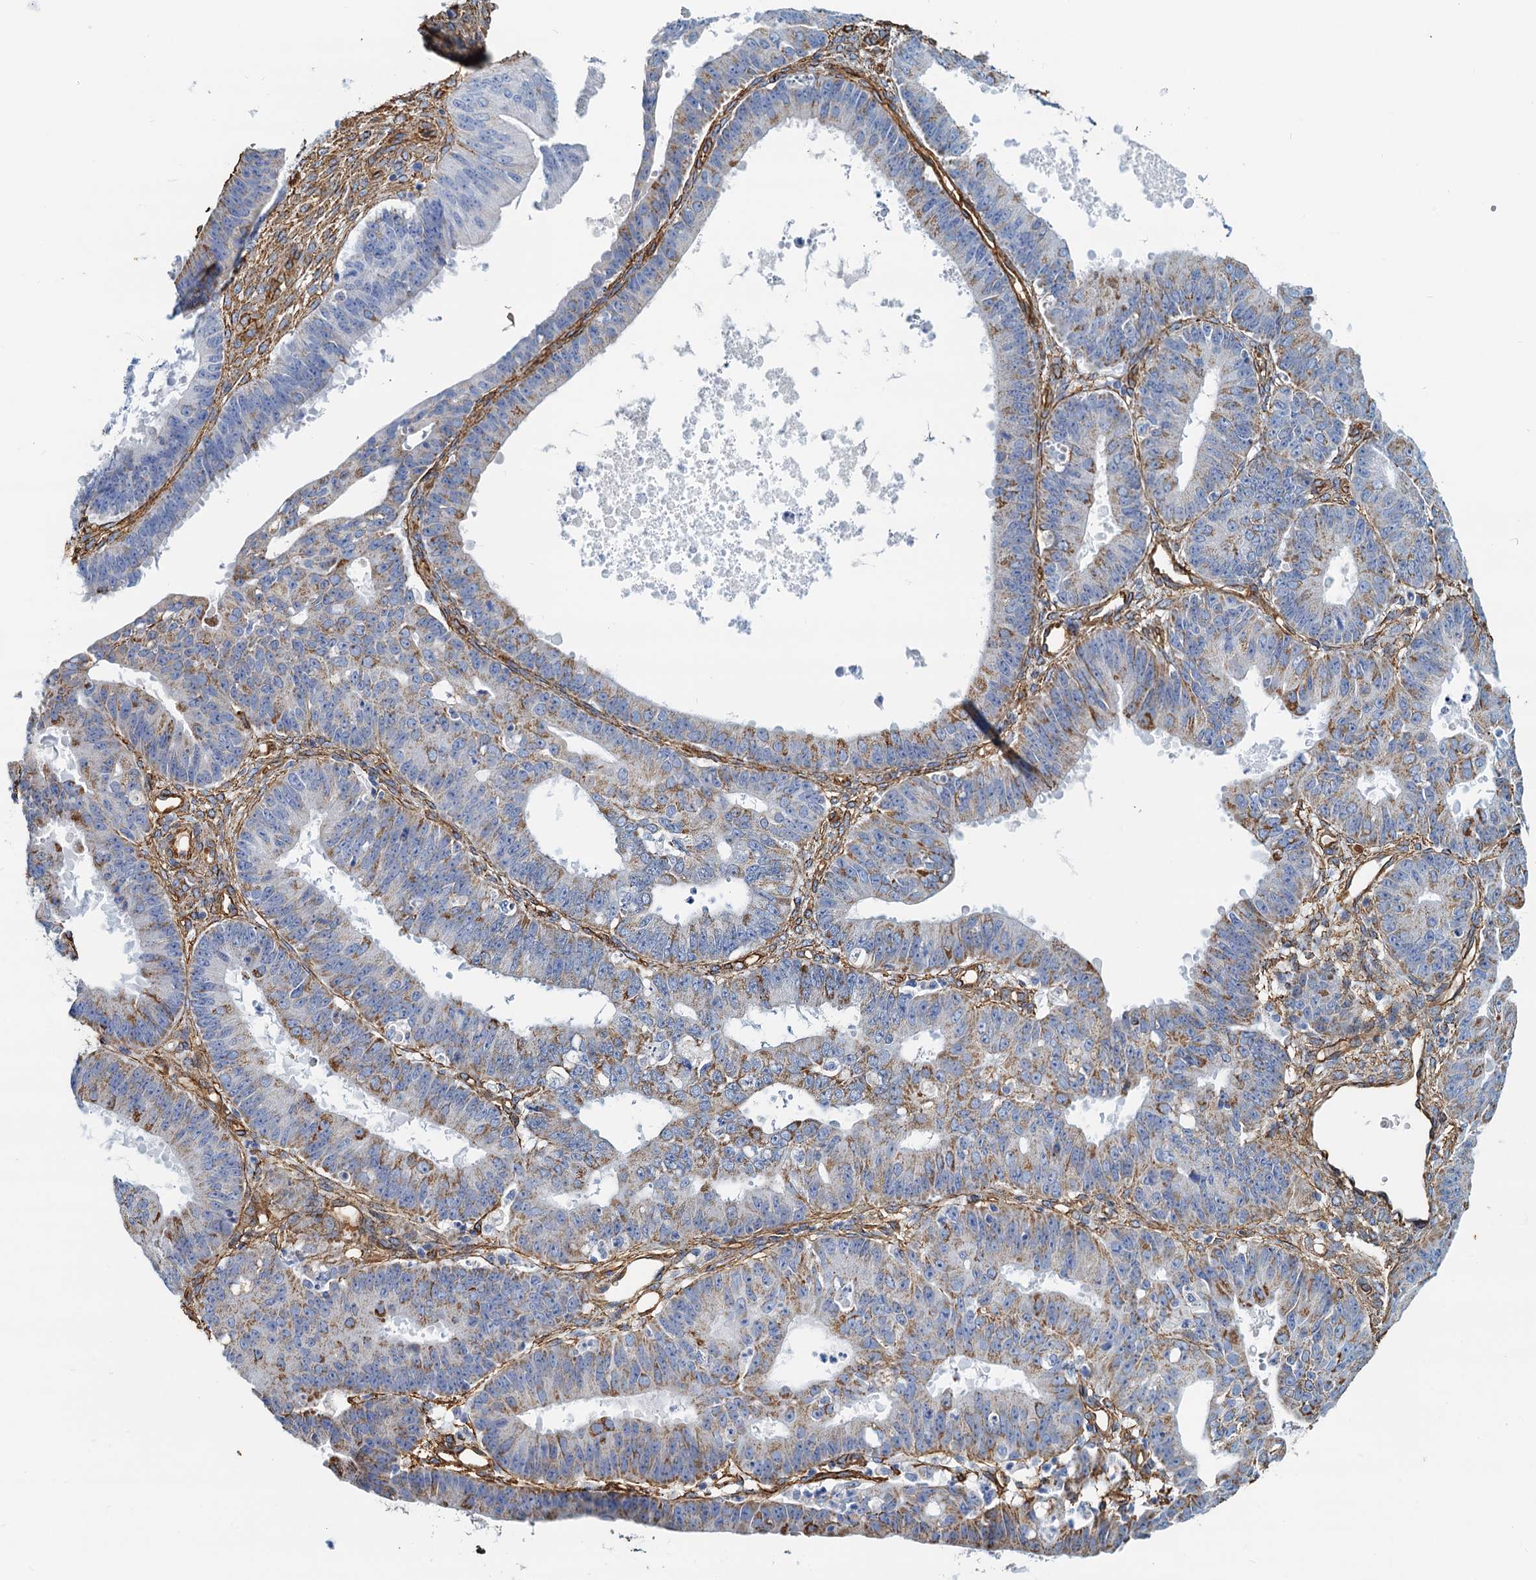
{"staining": {"intensity": "moderate", "quantity": "<25%", "location": "cytoplasmic/membranous"}, "tissue": "ovarian cancer", "cell_type": "Tumor cells", "image_type": "cancer", "snomed": [{"axis": "morphology", "description": "Carcinoma, endometroid"}, {"axis": "topography", "description": "Appendix"}, {"axis": "topography", "description": "Ovary"}], "caption": "This histopathology image exhibits immunohistochemistry staining of ovarian endometroid carcinoma, with low moderate cytoplasmic/membranous staining in approximately <25% of tumor cells.", "gene": "DGKG", "patient": {"sex": "female", "age": 42}}